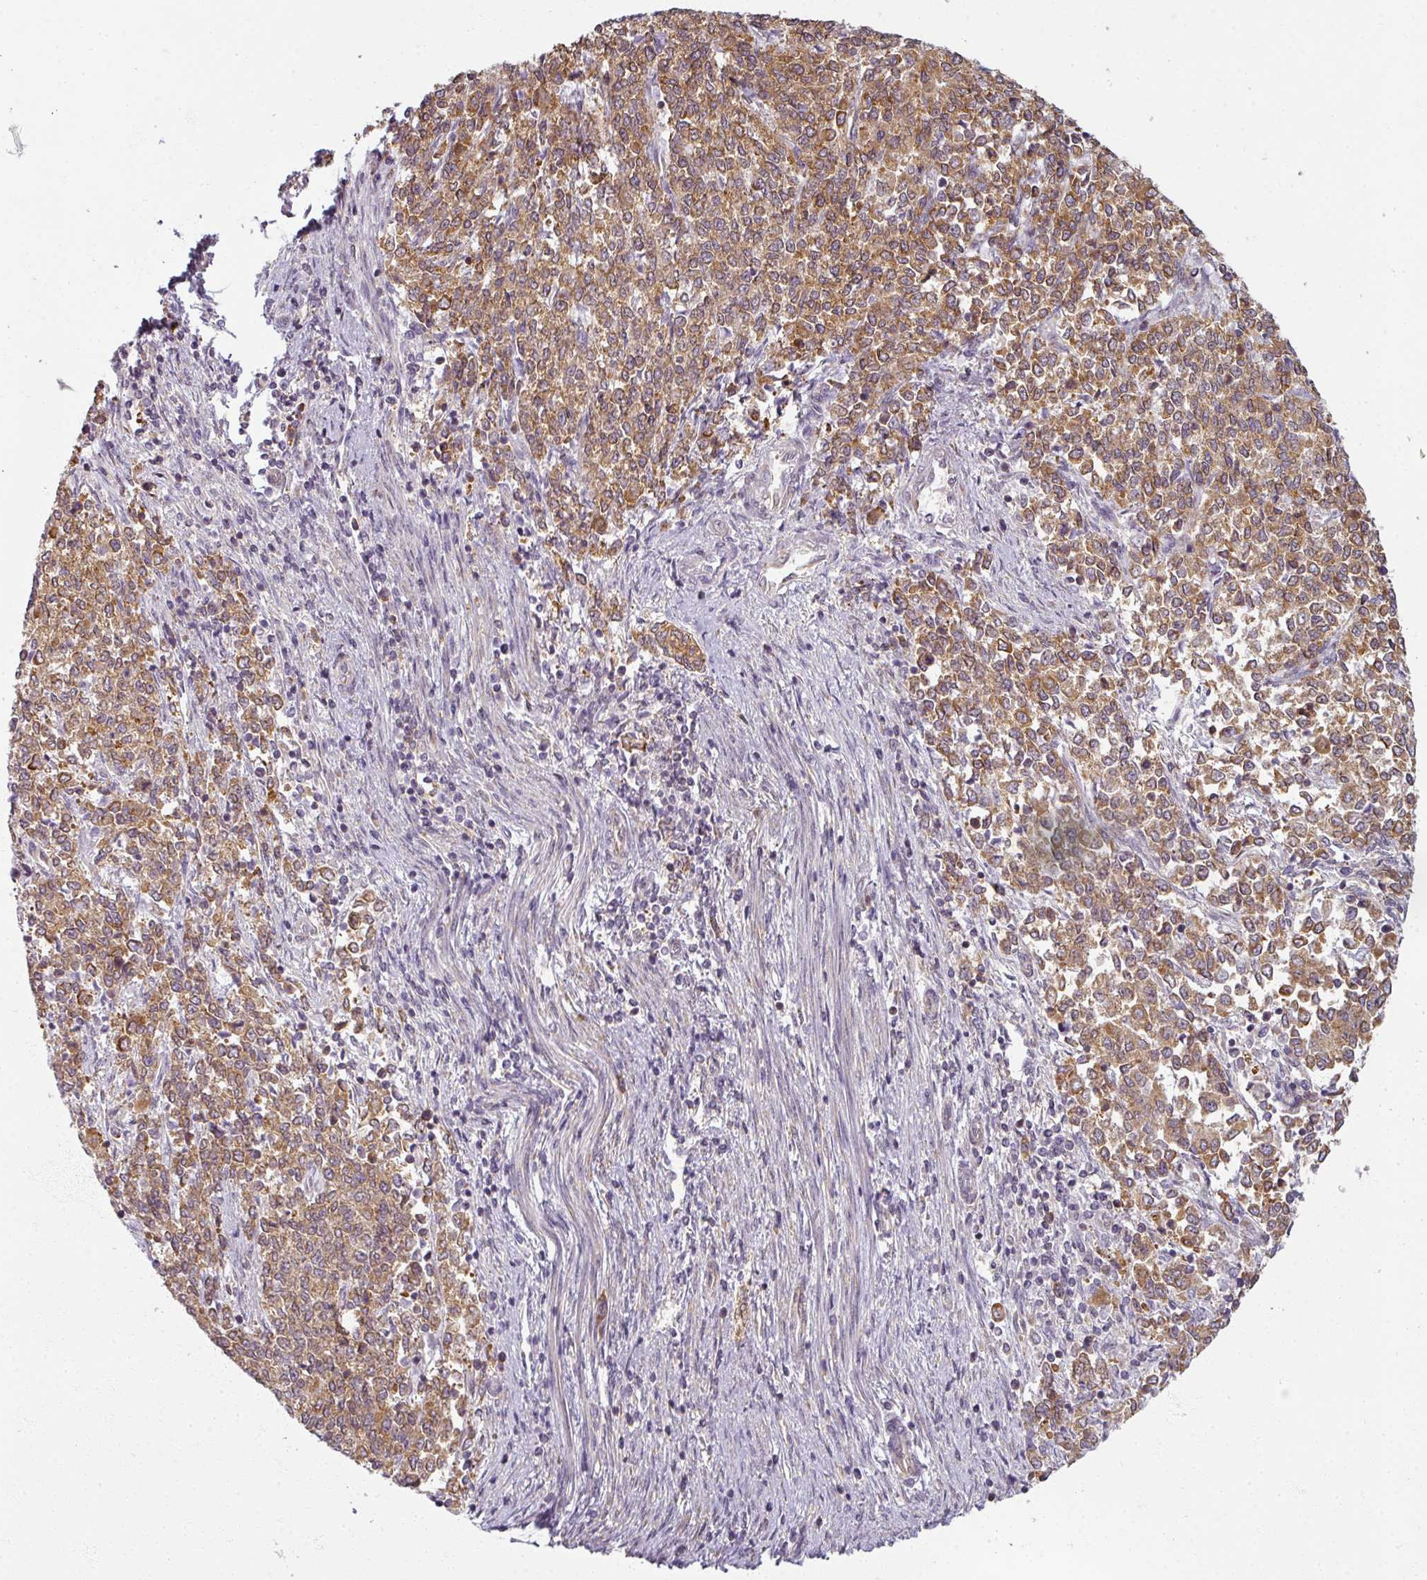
{"staining": {"intensity": "moderate", "quantity": ">75%", "location": "cytoplasmic/membranous"}, "tissue": "endometrial cancer", "cell_type": "Tumor cells", "image_type": "cancer", "snomed": [{"axis": "morphology", "description": "Adenocarcinoma, NOS"}, {"axis": "topography", "description": "Endometrium"}], "caption": "Immunohistochemical staining of adenocarcinoma (endometrial) displays moderate cytoplasmic/membranous protein expression in approximately >75% of tumor cells. (DAB IHC, brown staining for protein, blue staining for nuclei).", "gene": "AGPAT4", "patient": {"sex": "female", "age": 50}}